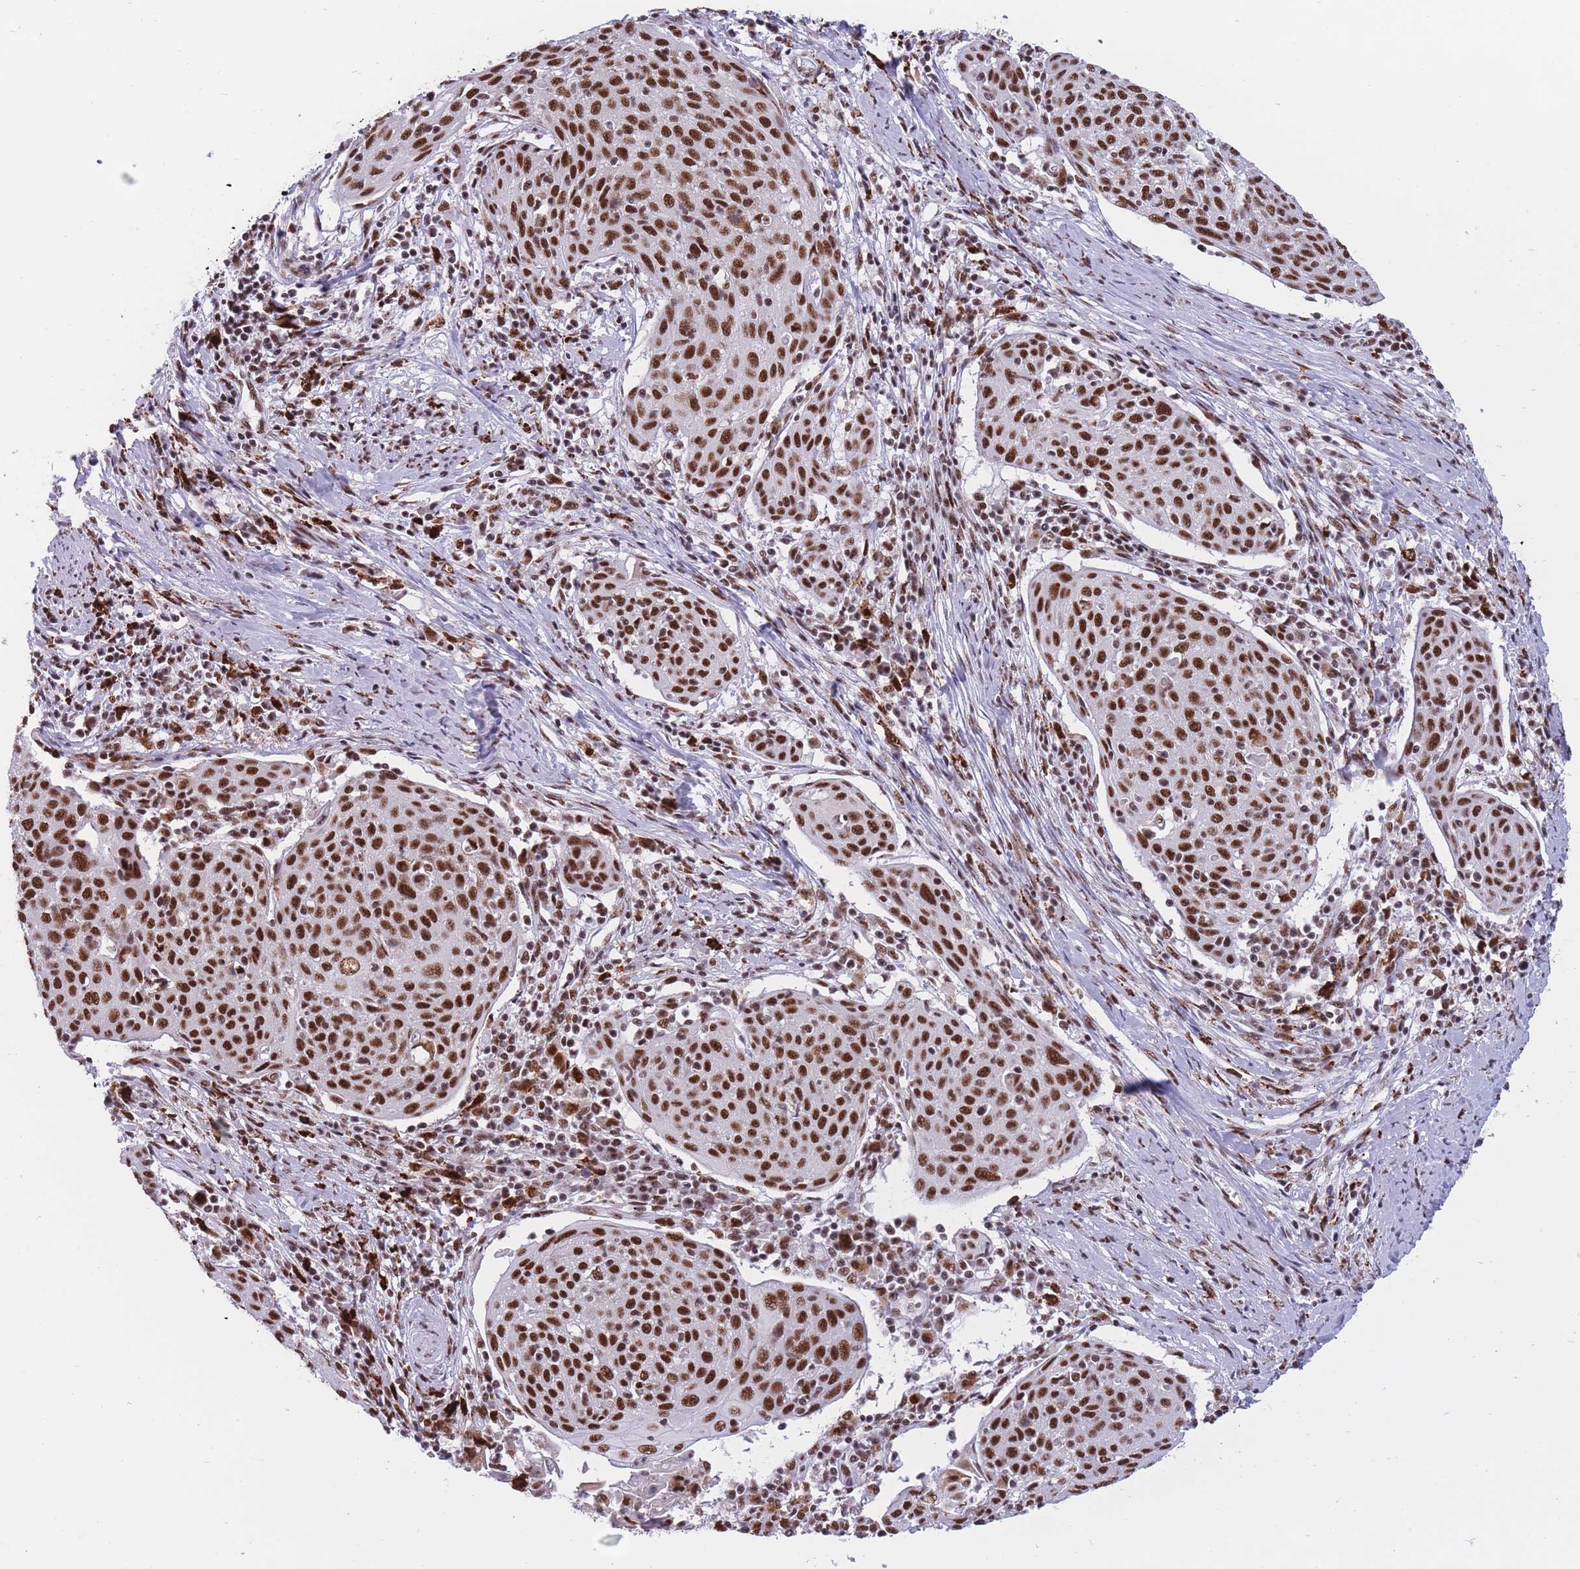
{"staining": {"intensity": "strong", "quantity": ">75%", "location": "nuclear"}, "tissue": "cervical cancer", "cell_type": "Tumor cells", "image_type": "cancer", "snomed": [{"axis": "morphology", "description": "Squamous cell carcinoma, NOS"}, {"axis": "topography", "description": "Cervix"}], "caption": "This micrograph displays immunohistochemistry staining of cervical cancer (squamous cell carcinoma), with high strong nuclear staining in approximately >75% of tumor cells.", "gene": "PRPF19", "patient": {"sex": "female", "age": 67}}